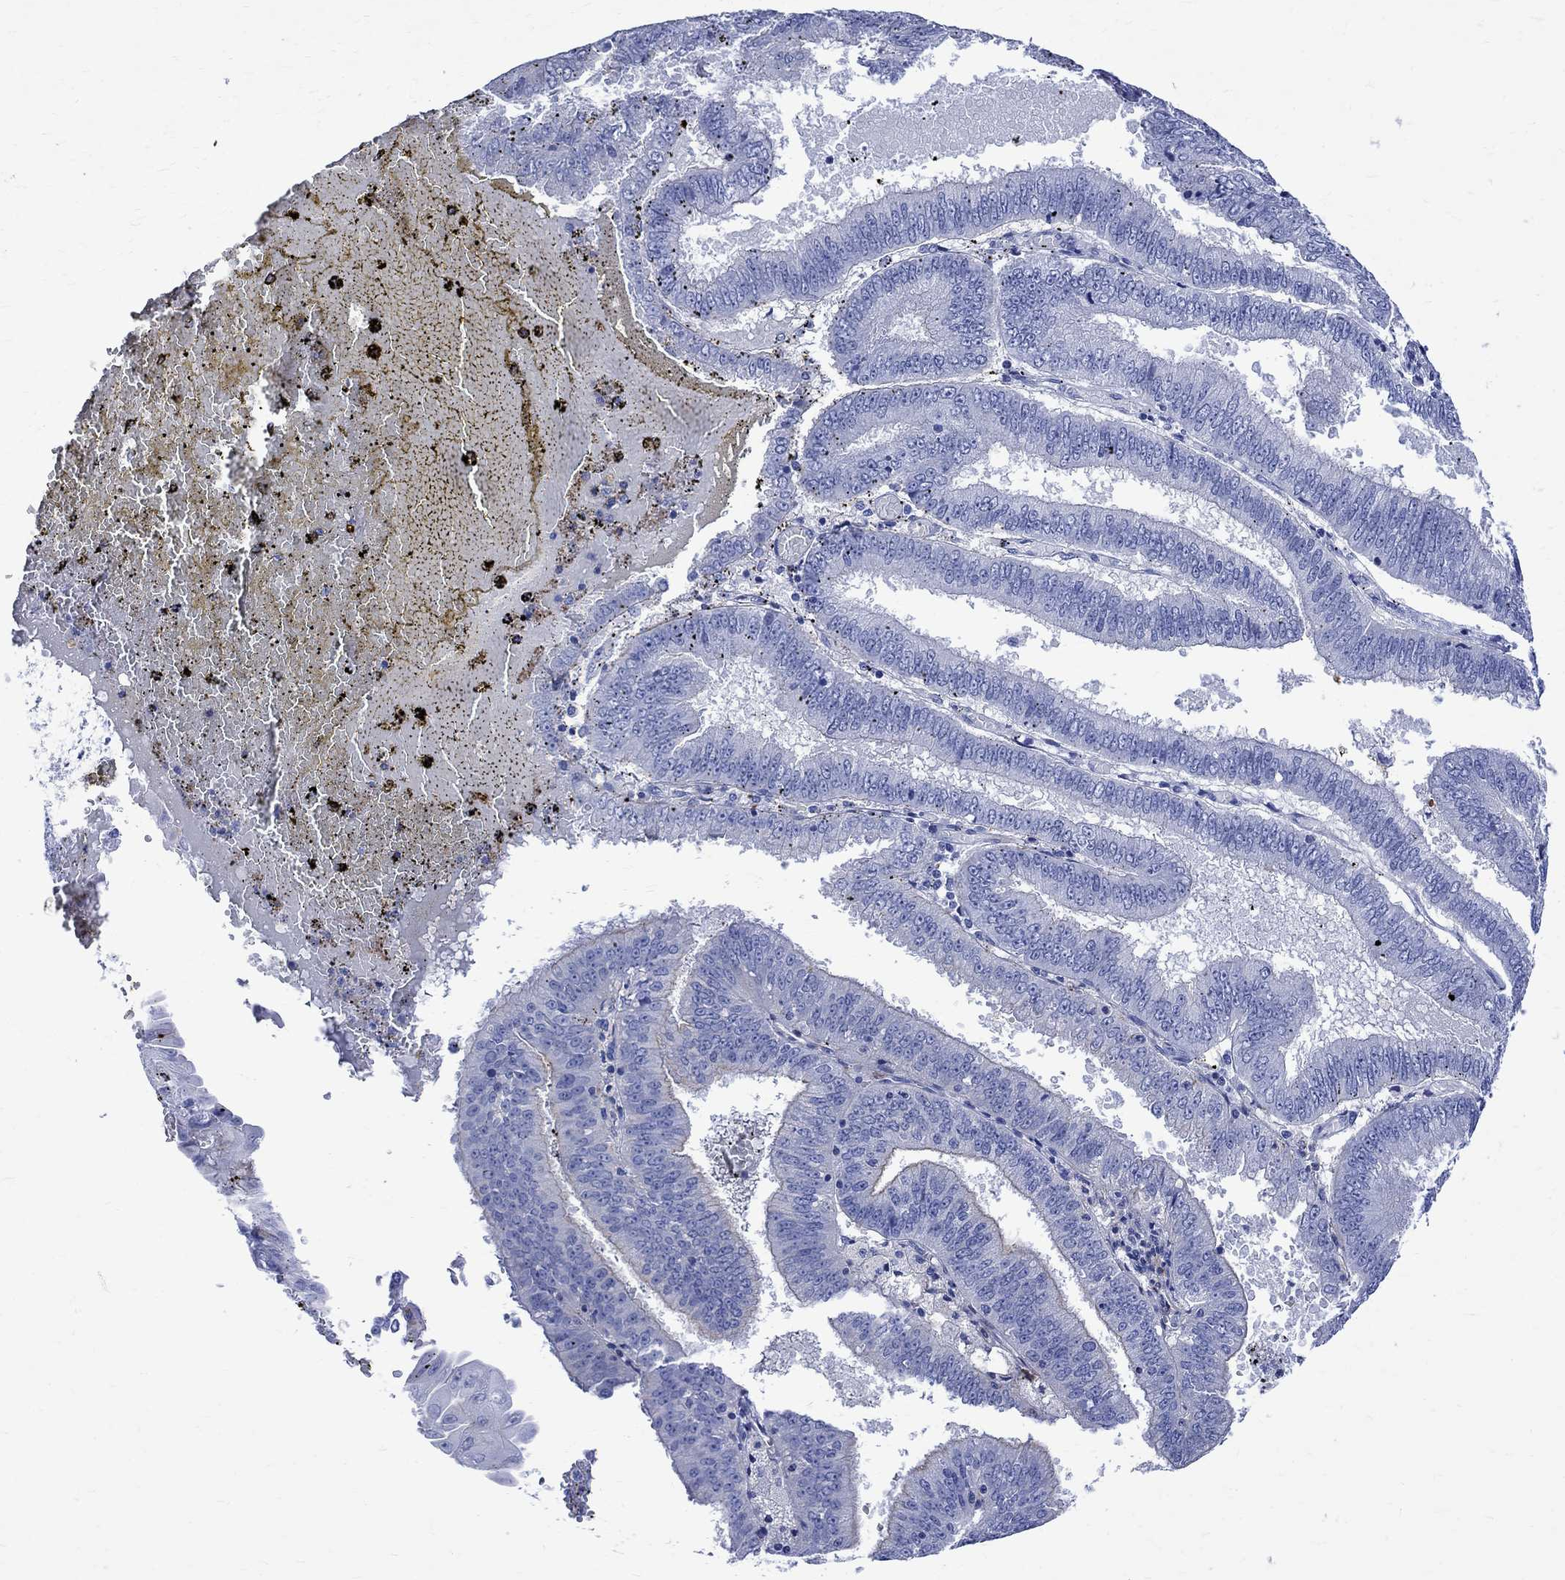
{"staining": {"intensity": "negative", "quantity": "none", "location": "none"}, "tissue": "endometrial cancer", "cell_type": "Tumor cells", "image_type": "cancer", "snomed": [{"axis": "morphology", "description": "Adenocarcinoma, NOS"}, {"axis": "topography", "description": "Endometrium"}], "caption": "An immunohistochemistry micrograph of endometrial adenocarcinoma is shown. There is no staining in tumor cells of endometrial adenocarcinoma. (Brightfield microscopy of DAB (3,3'-diaminobenzidine) immunohistochemistry at high magnification).", "gene": "PARVB", "patient": {"sex": "female", "age": 66}}